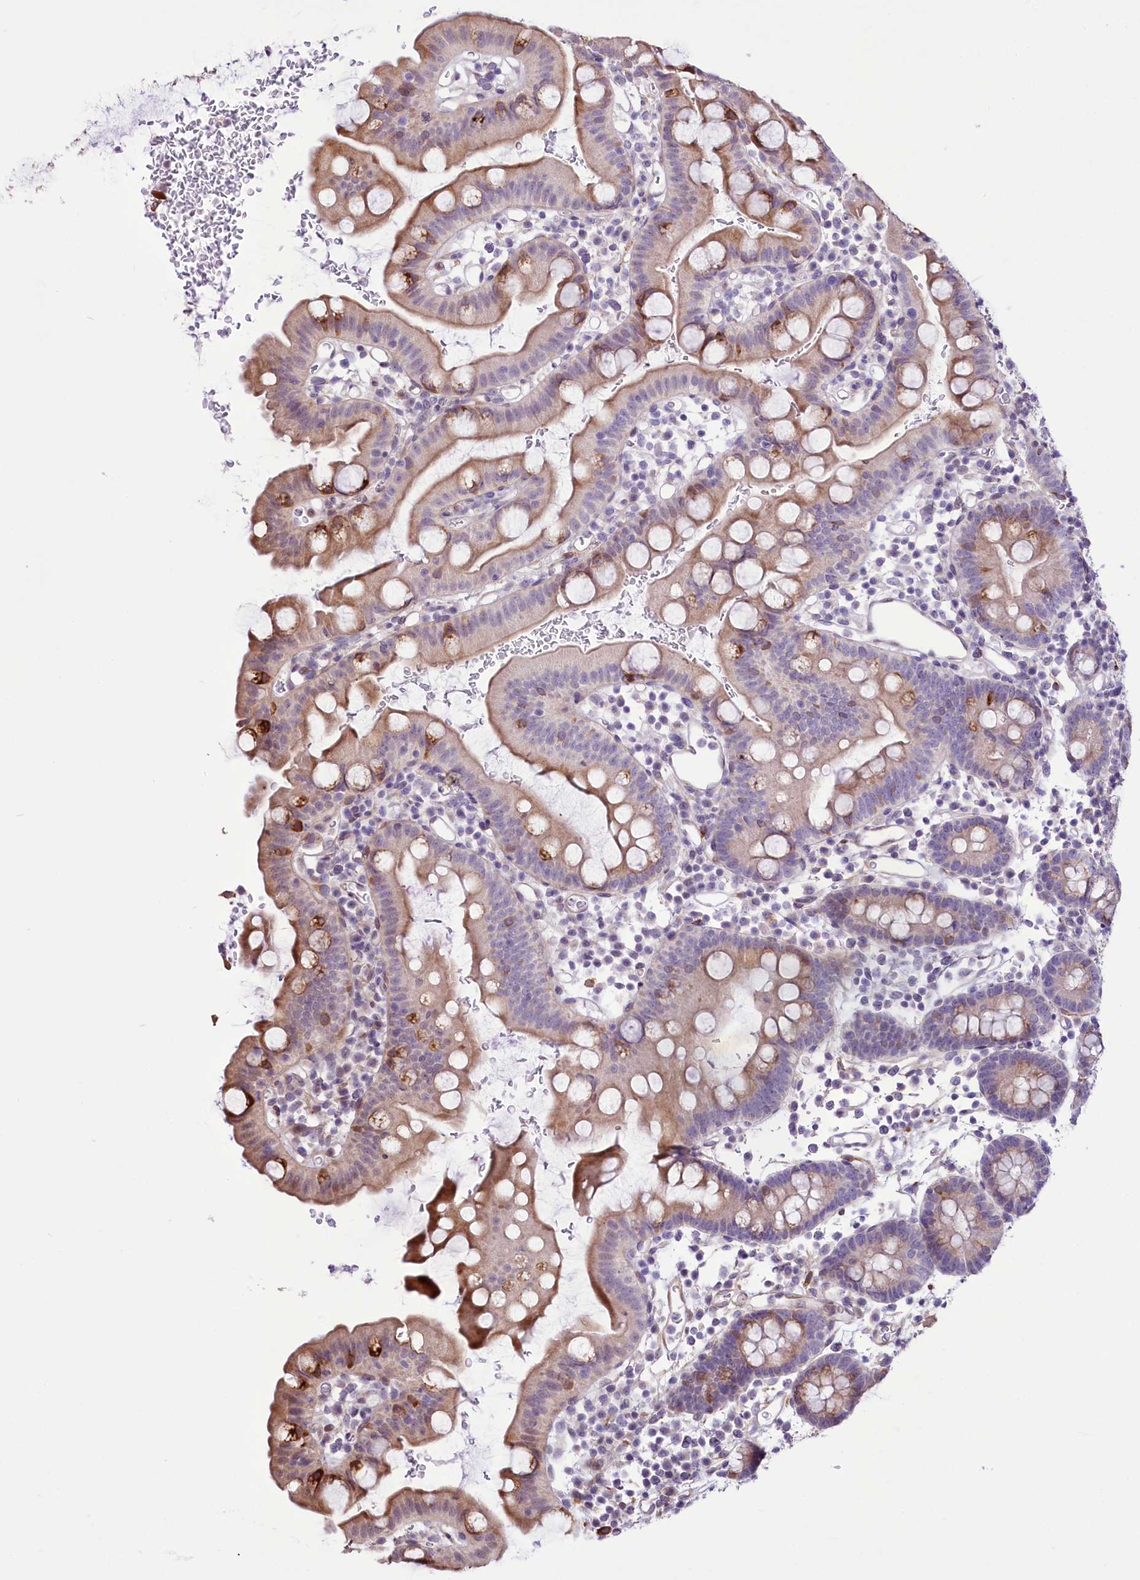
{"staining": {"intensity": "moderate", "quantity": "25%-75%", "location": "cytoplasmic/membranous"}, "tissue": "small intestine", "cell_type": "Glandular cells", "image_type": "normal", "snomed": [{"axis": "morphology", "description": "Normal tissue, NOS"}, {"axis": "topography", "description": "Stomach, upper"}, {"axis": "topography", "description": "Stomach, lower"}, {"axis": "topography", "description": "Small intestine"}], "caption": "IHC photomicrograph of benign small intestine: small intestine stained using IHC reveals medium levels of moderate protein expression localized specifically in the cytoplasmic/membranous of glandular cells, appearing as a cytoplasmic/membranous brown color.", "gene": "CUTC", "patient": {"sex": "male", "age": 68}}